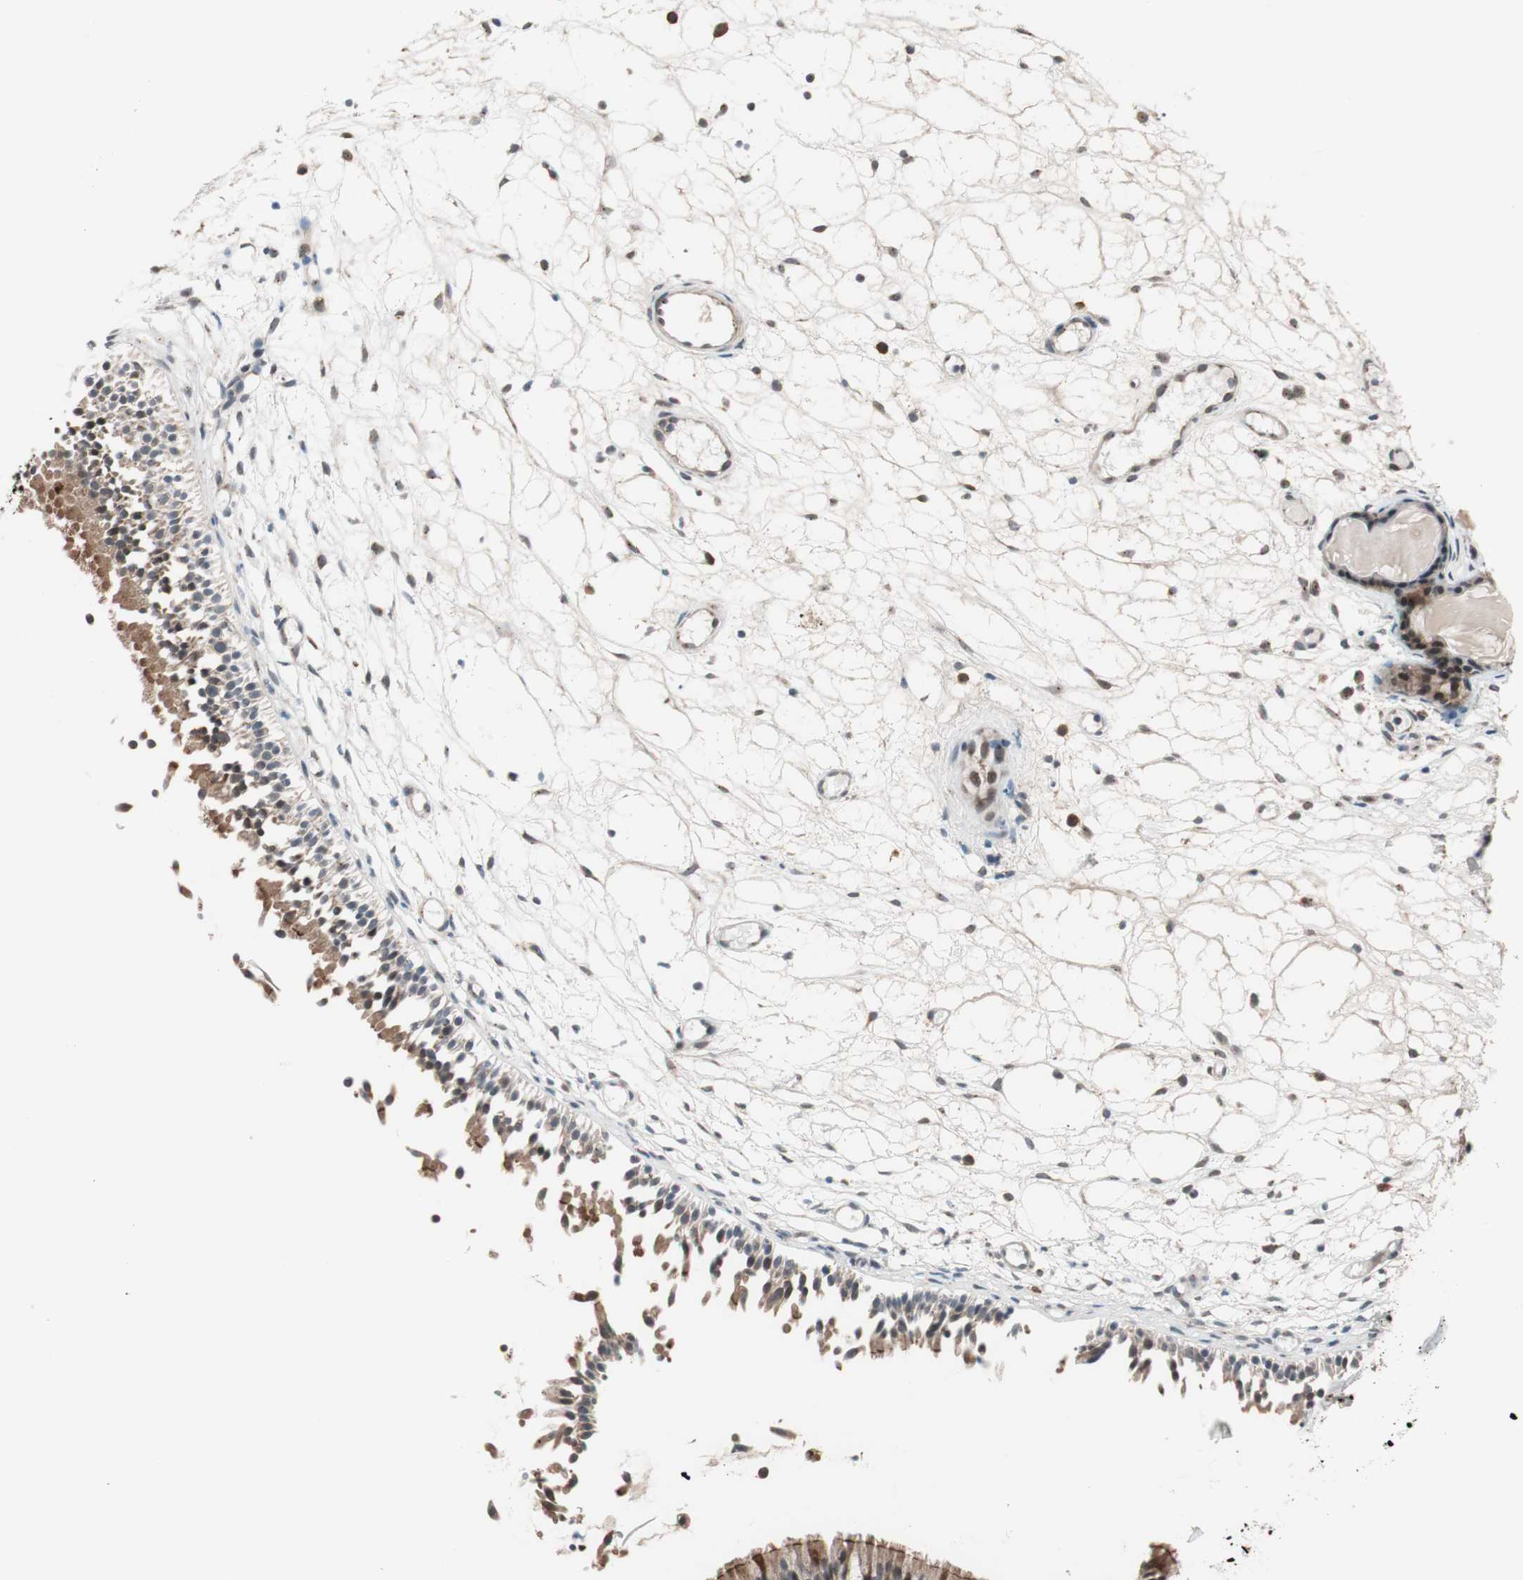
{"staining": {"intensity": "strong", "quantity": ">75%", "location": "cytoplasmic/membranous,nuclear"}, "tissue": "nasopharynx", "cell_type": "Respiratory epithelial cells", "image_type": "normal", "snomed": [{"axis": "morphology", "description": "Normal tissue, NOS"}, {"axis": "topography", "description": "Nasopharynx"}], "caption": "Immunohistochemical staining of unremarkable nasopharynx shows strong cytoplasmic/membranous,nuclear protein expression in approximately >75% of respiratory epithelial cells. The staining was performed using DAB to visualize the protein expression in brown, while the nuclei were stained in blue with hematoxylin (Magnification: 20x).", "gene": "PRKG2", "patient": {"sex": "female", "age": 54}}